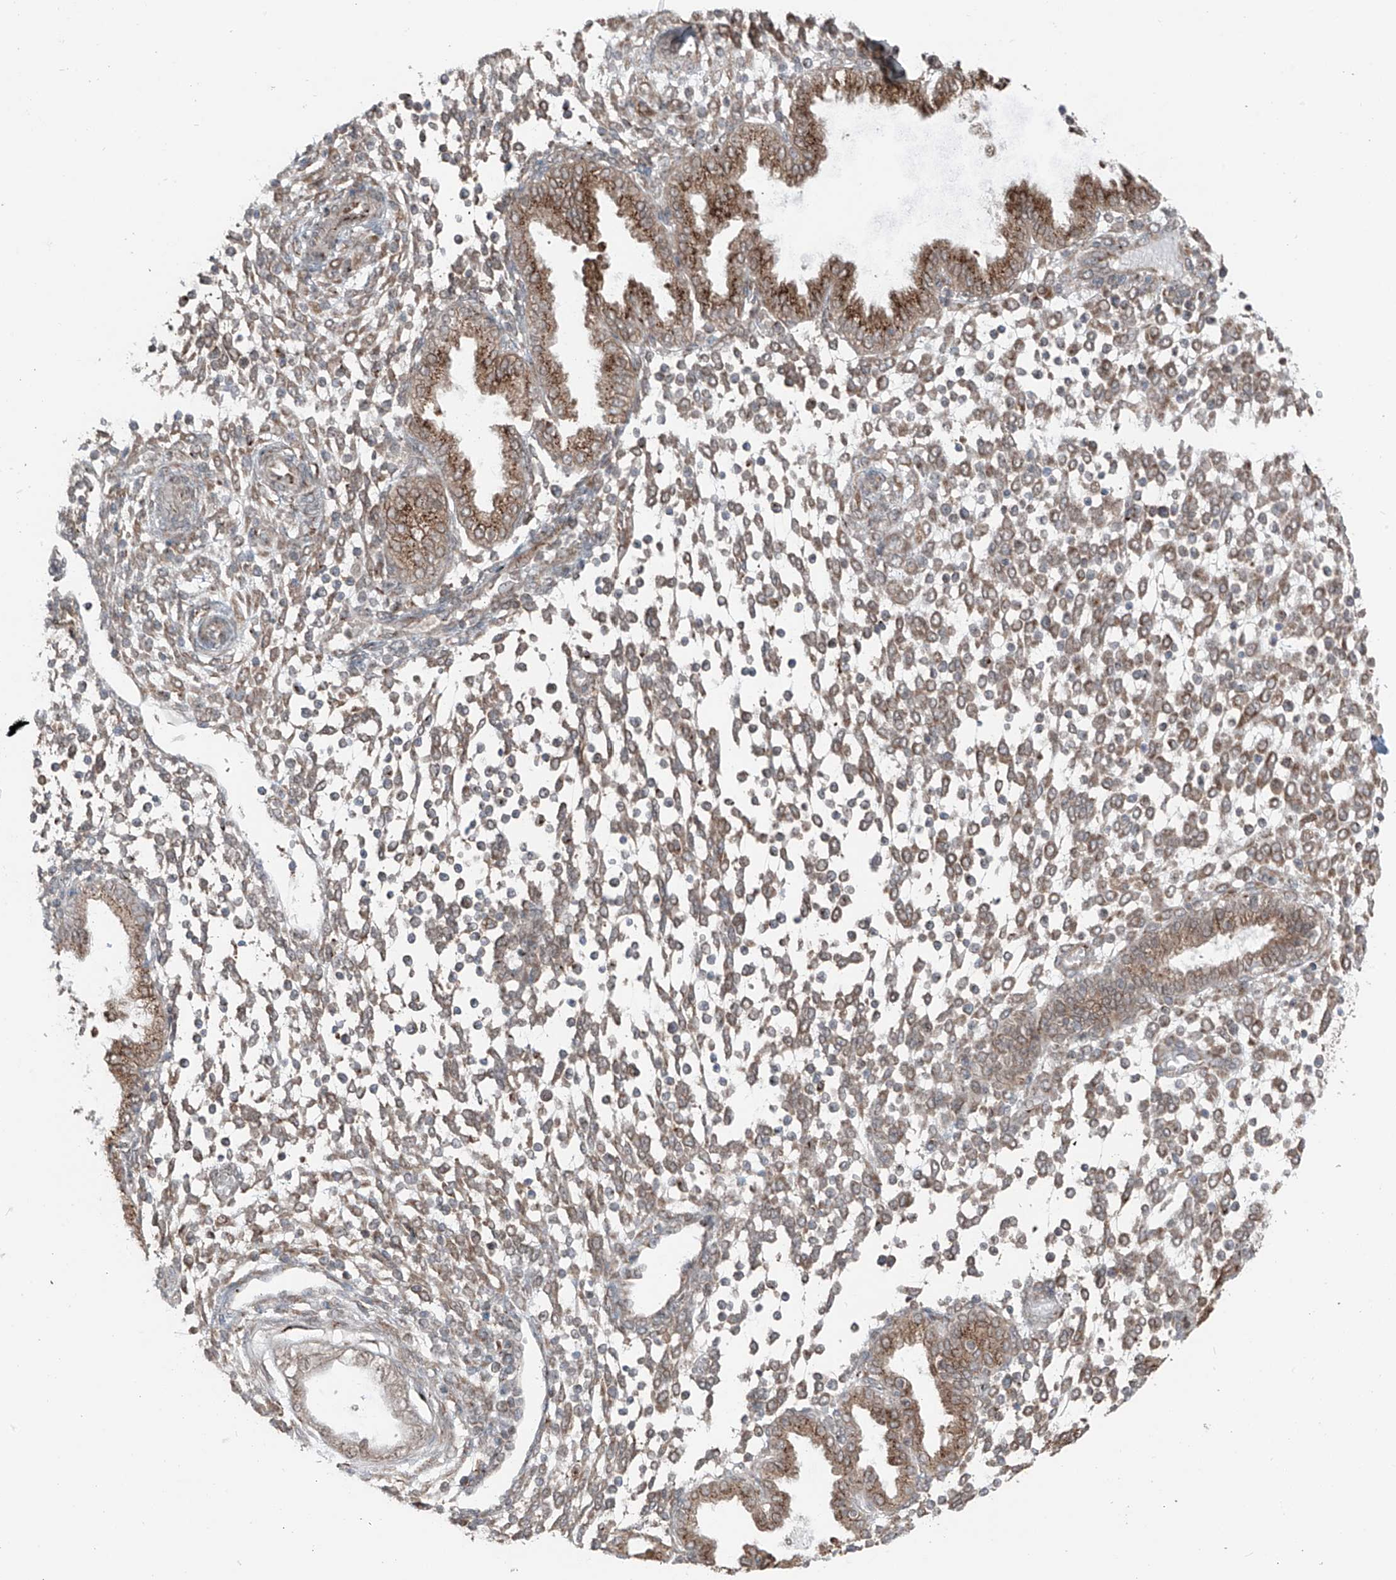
{"staining": {"intensity": "moderate", "quantity": "25%-75%", "location": "cytoplasmic/membranous"}, "tissue": "endometrium", "cell_type": "Cells in endometrial stroma", "image_type": "normal", "snomed": [{"axis": "morphology", "description": "Normal tissue, NOS"}, {"axis": "topography", "description": "Endometrium"}], "caption": "This photomicrograph exhibits unremarkable endometrium stained with immunohistochemistry (IHC) to label a protein in brown. The cytoplasmic/membranous of cells in endometrial stroma show moderate positivity for the protein. Nuclei are counter-stained blue.", "gene": "ERLEC1", "patient": {"sex": "female", "age": 53}}